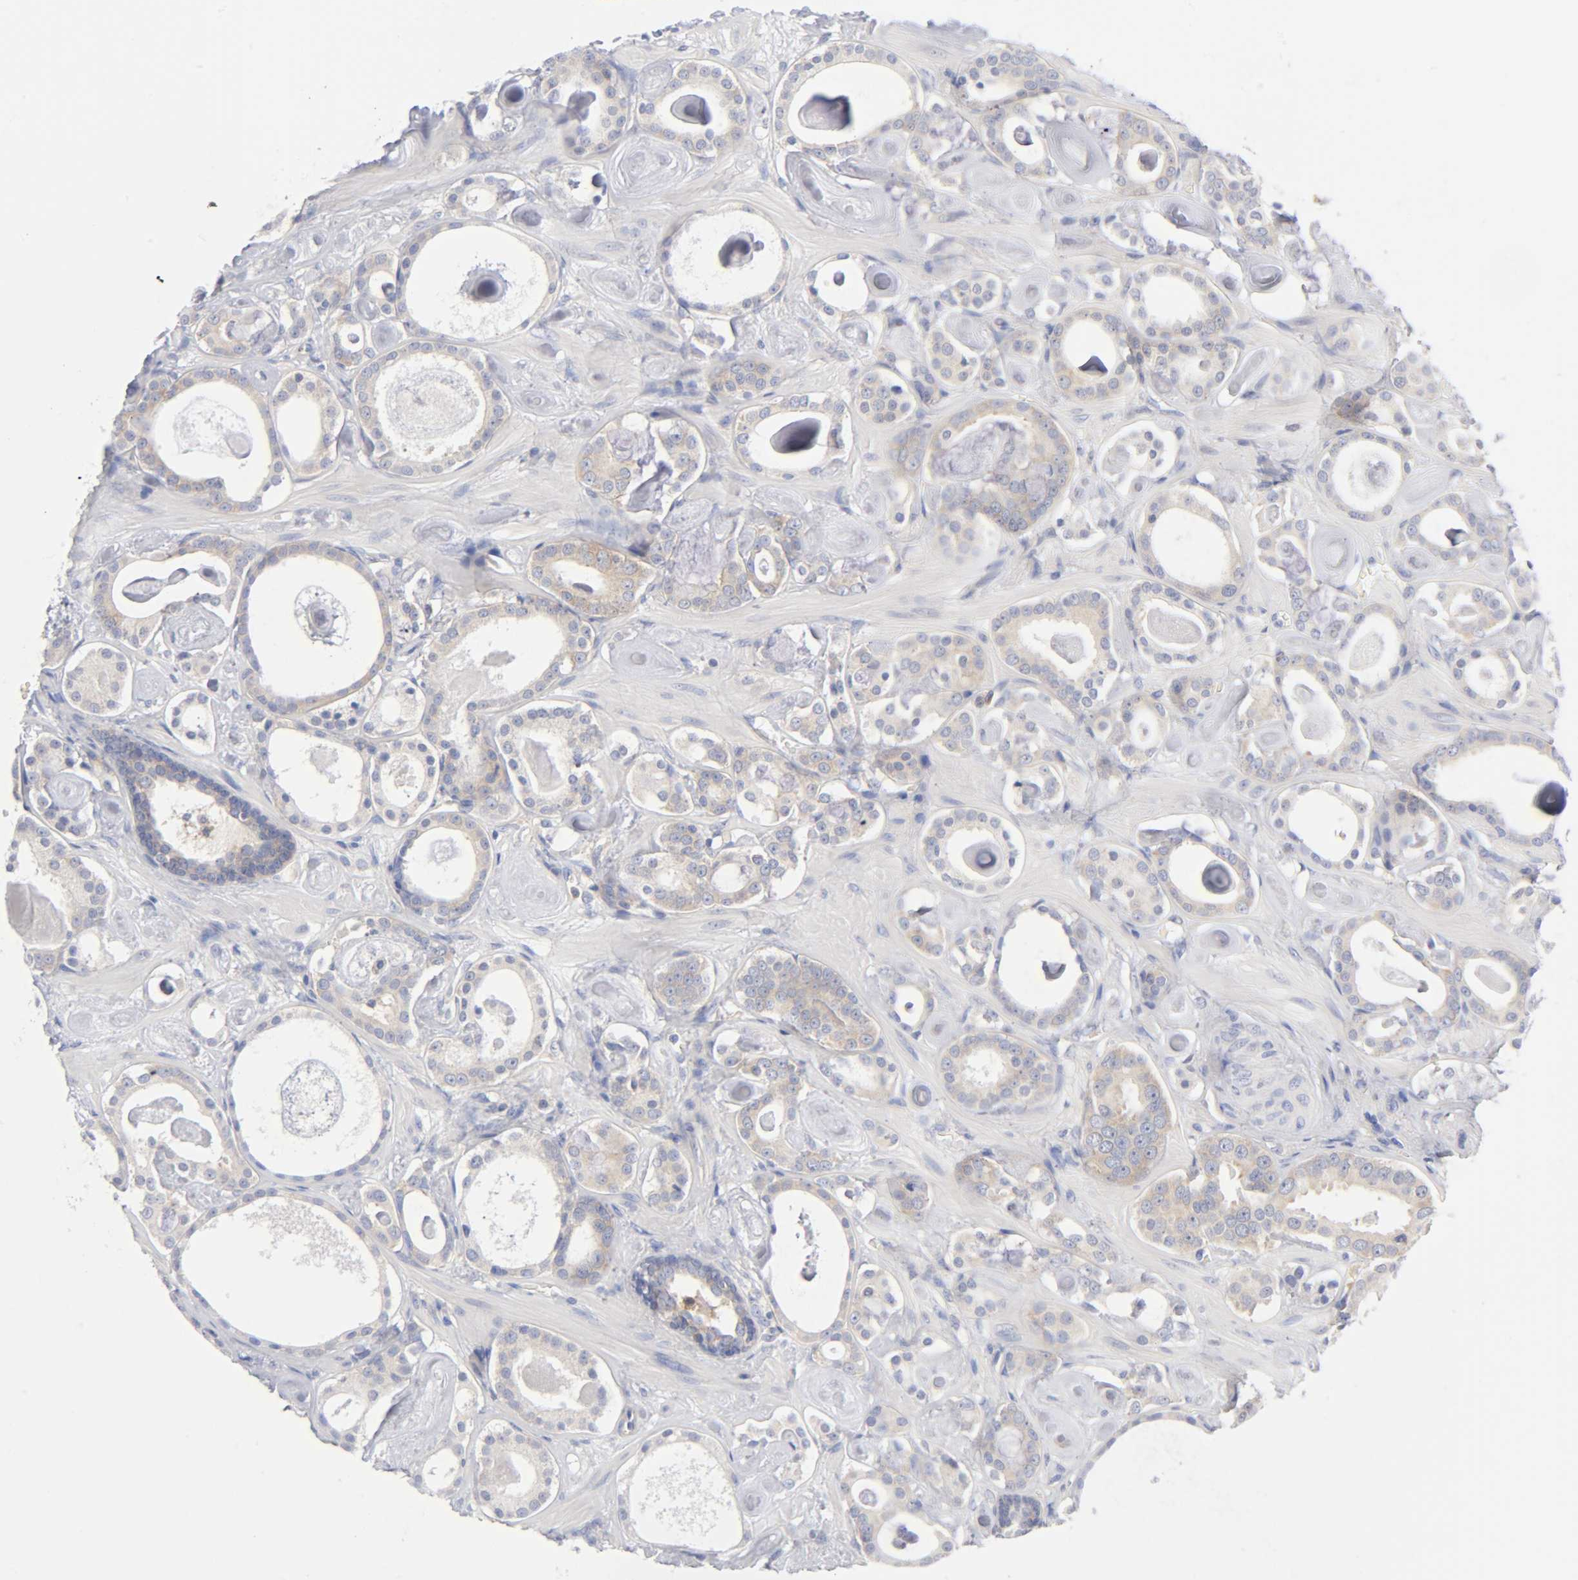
{"staining": {"intensity": "weak", "quantity": "<25%", "location": "cytoplasmic/membranous"}, "tissue": "prostate cancer", "cell_type": "Tumor cells", "image_type": "cancer", "snomed": [{"axis": "morphology", "description": "Adenocarcinoma, Low grade"}, {"axis": "topography", "description": "Prostate"}], "caption": "High magnification brightfield microscopy of prostate cancer (low-grade adenocarcinoma) stained with DAB (3,3'-diaminobenzidine) (brown) and counterstained with hematoxylin (blue): tumor cells show no significant staining.", "gene": "CD86", "patient": {"sex": "male", "age": 57}}